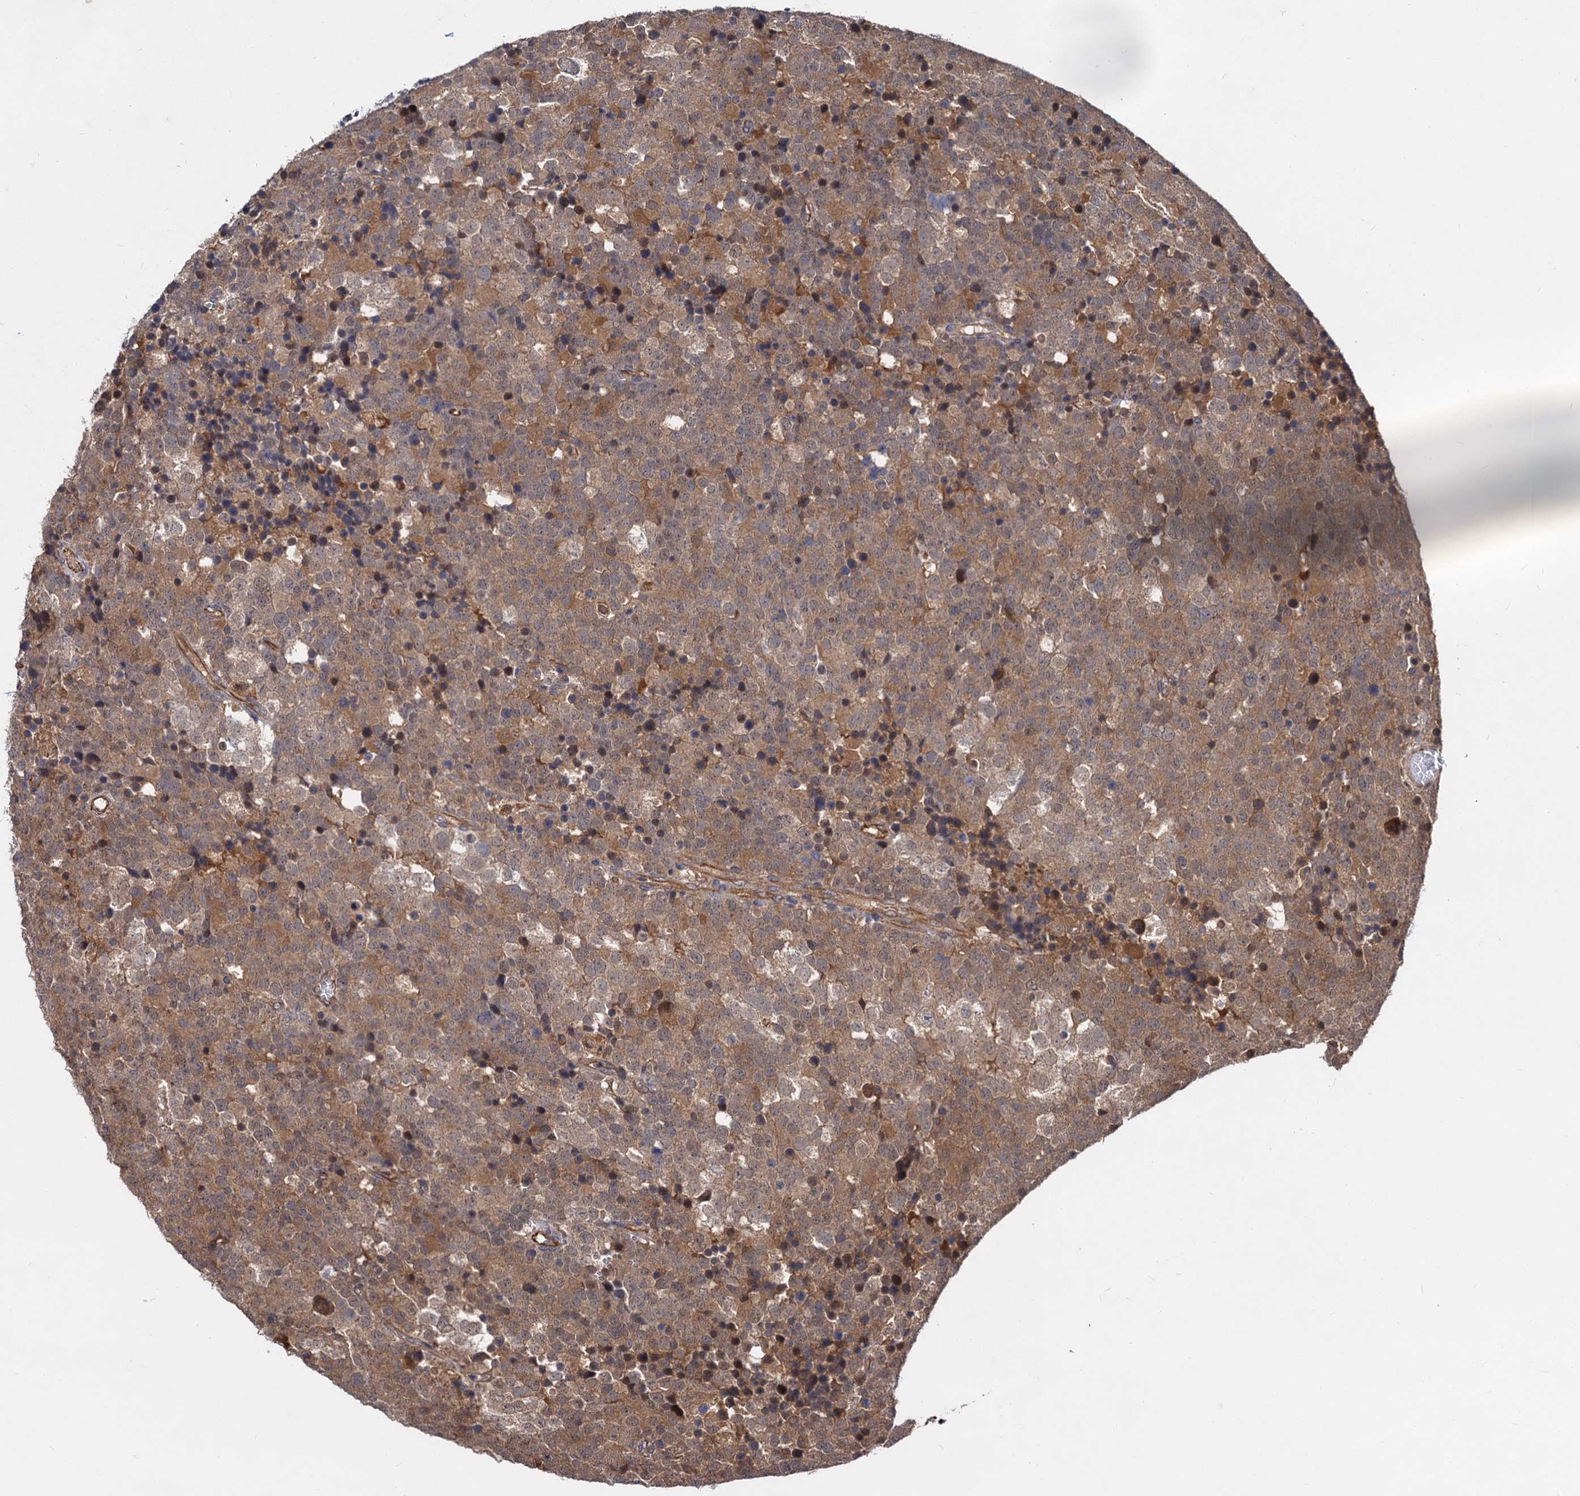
{"staining": {"intensity": "moderate", "quantity": ">75%", "location": "cytoplasmic/membranous"}, "tissue": "testis cancer", "cell_type": "Tumor cells", "image_type": "cancer", "snomed": [{"axis": "morphology", "description": "Seminoma, NOS"}, {"axis": "topography", "description": "Testis"}], "caption": "Immunohistochemical staining of human testis cancer (seminoma) shows medium levels of moderate cytoplasmic/membranous positivity in about >75% of tumor cells.", "gene": "PSMD4", "patient": {"sex": "male", "age": 71}}